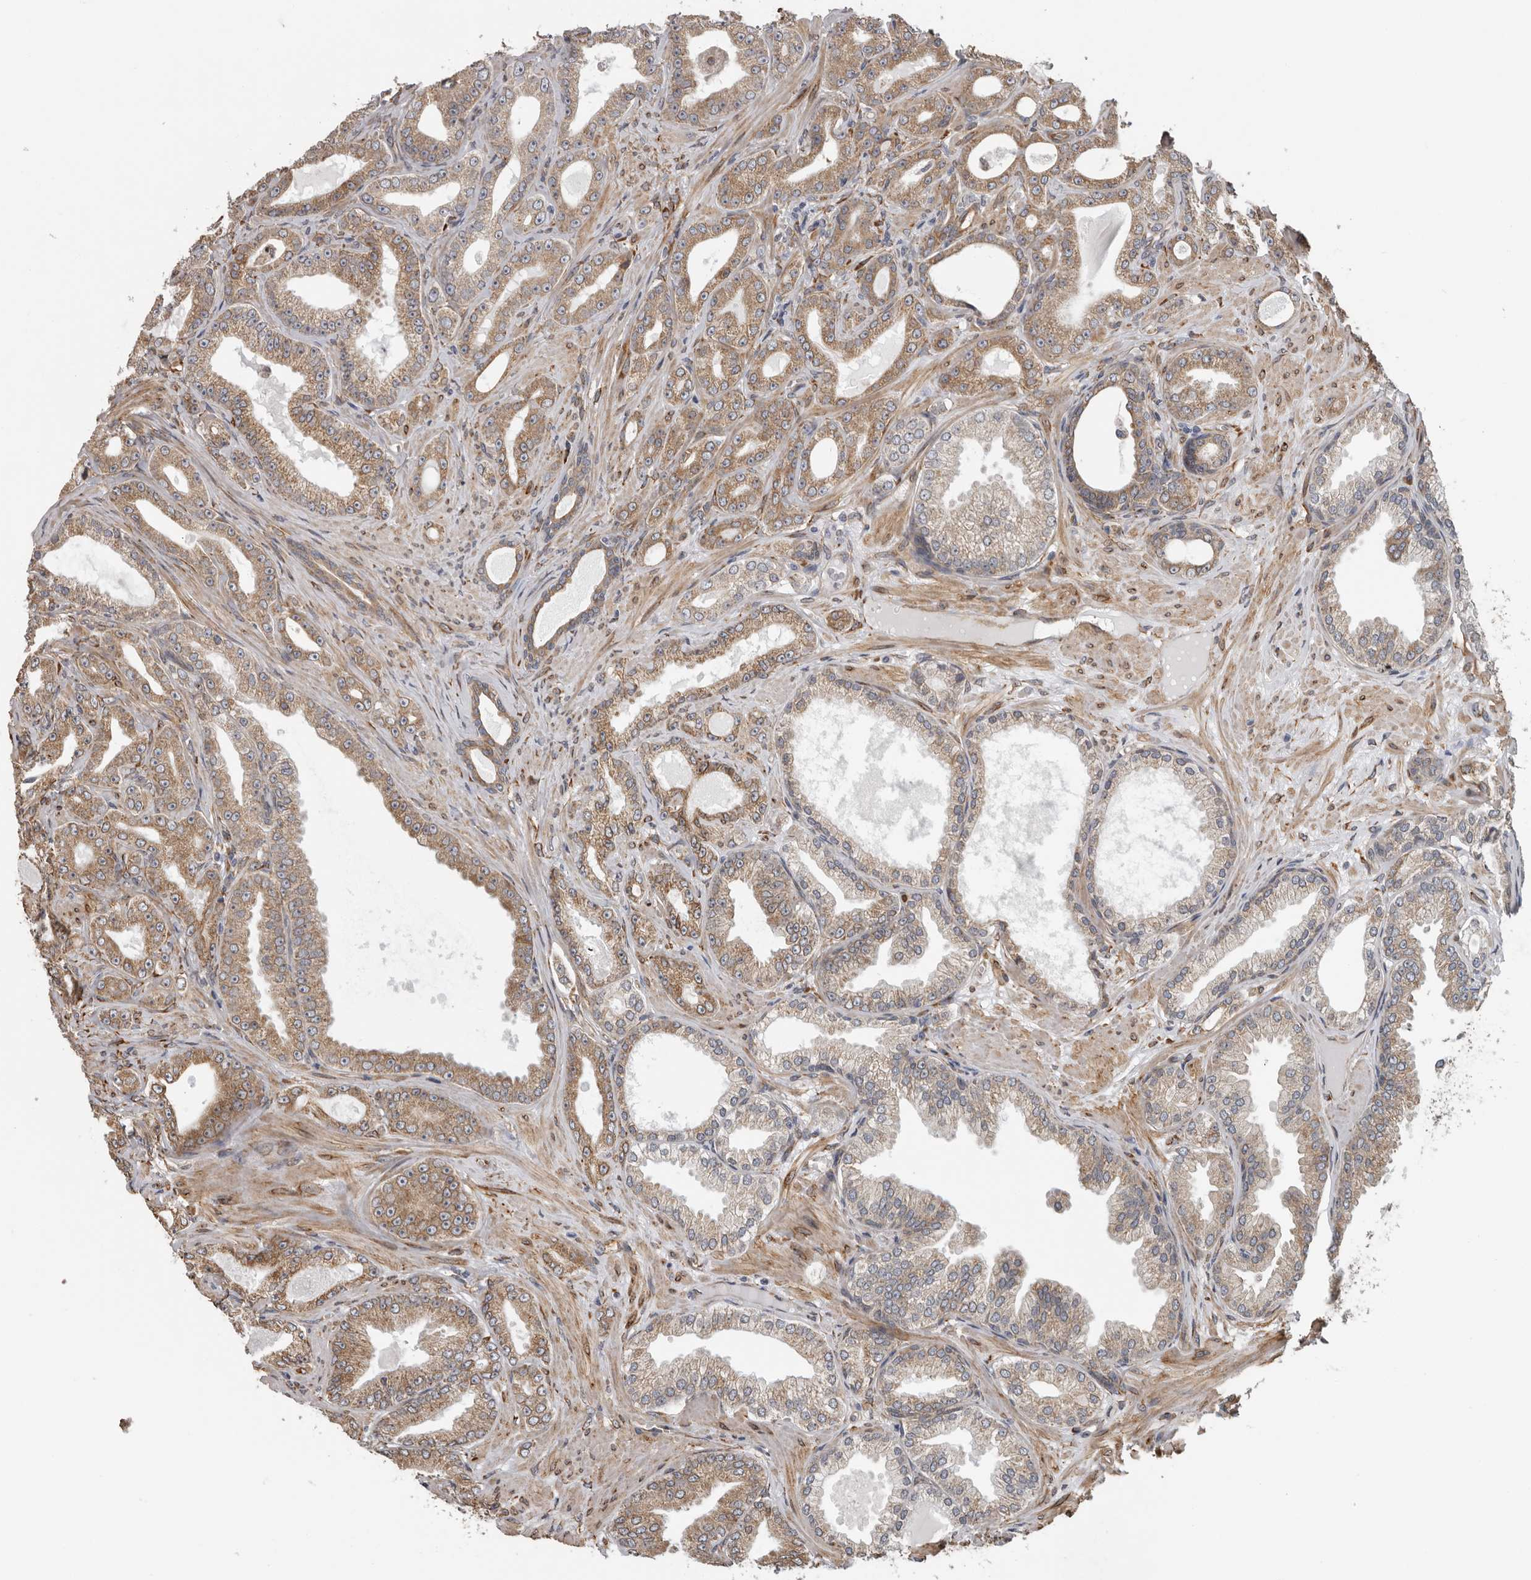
{"staining": {"intensity": "weak", "quantity": ">75%", "location": "cytoplasmic/membranous"}, "tissue": "prostate cancer", "cell_type": "Tumor cells", "image_type": "cancer", "snomed": [{"axis": "morphology", "description": "Adenocarcinoma, Low grade"}, {"axis": "topography", "description": "Prostate"}], "caption": "Immunohistochemistry (DAB (3,3'-diaminobenzidine)) staining of human low-grade adenocarcinoma (prostate) displays weak cytoplasmic/membranous protein positivity in approximately >75% of tumor cells. (DAB (3,3'-diaminobenzidine) = brown stain, brightfield microscopy at high magnification).", "gene": "CEP350", "patient": {"sex": "male", "age": 63}}